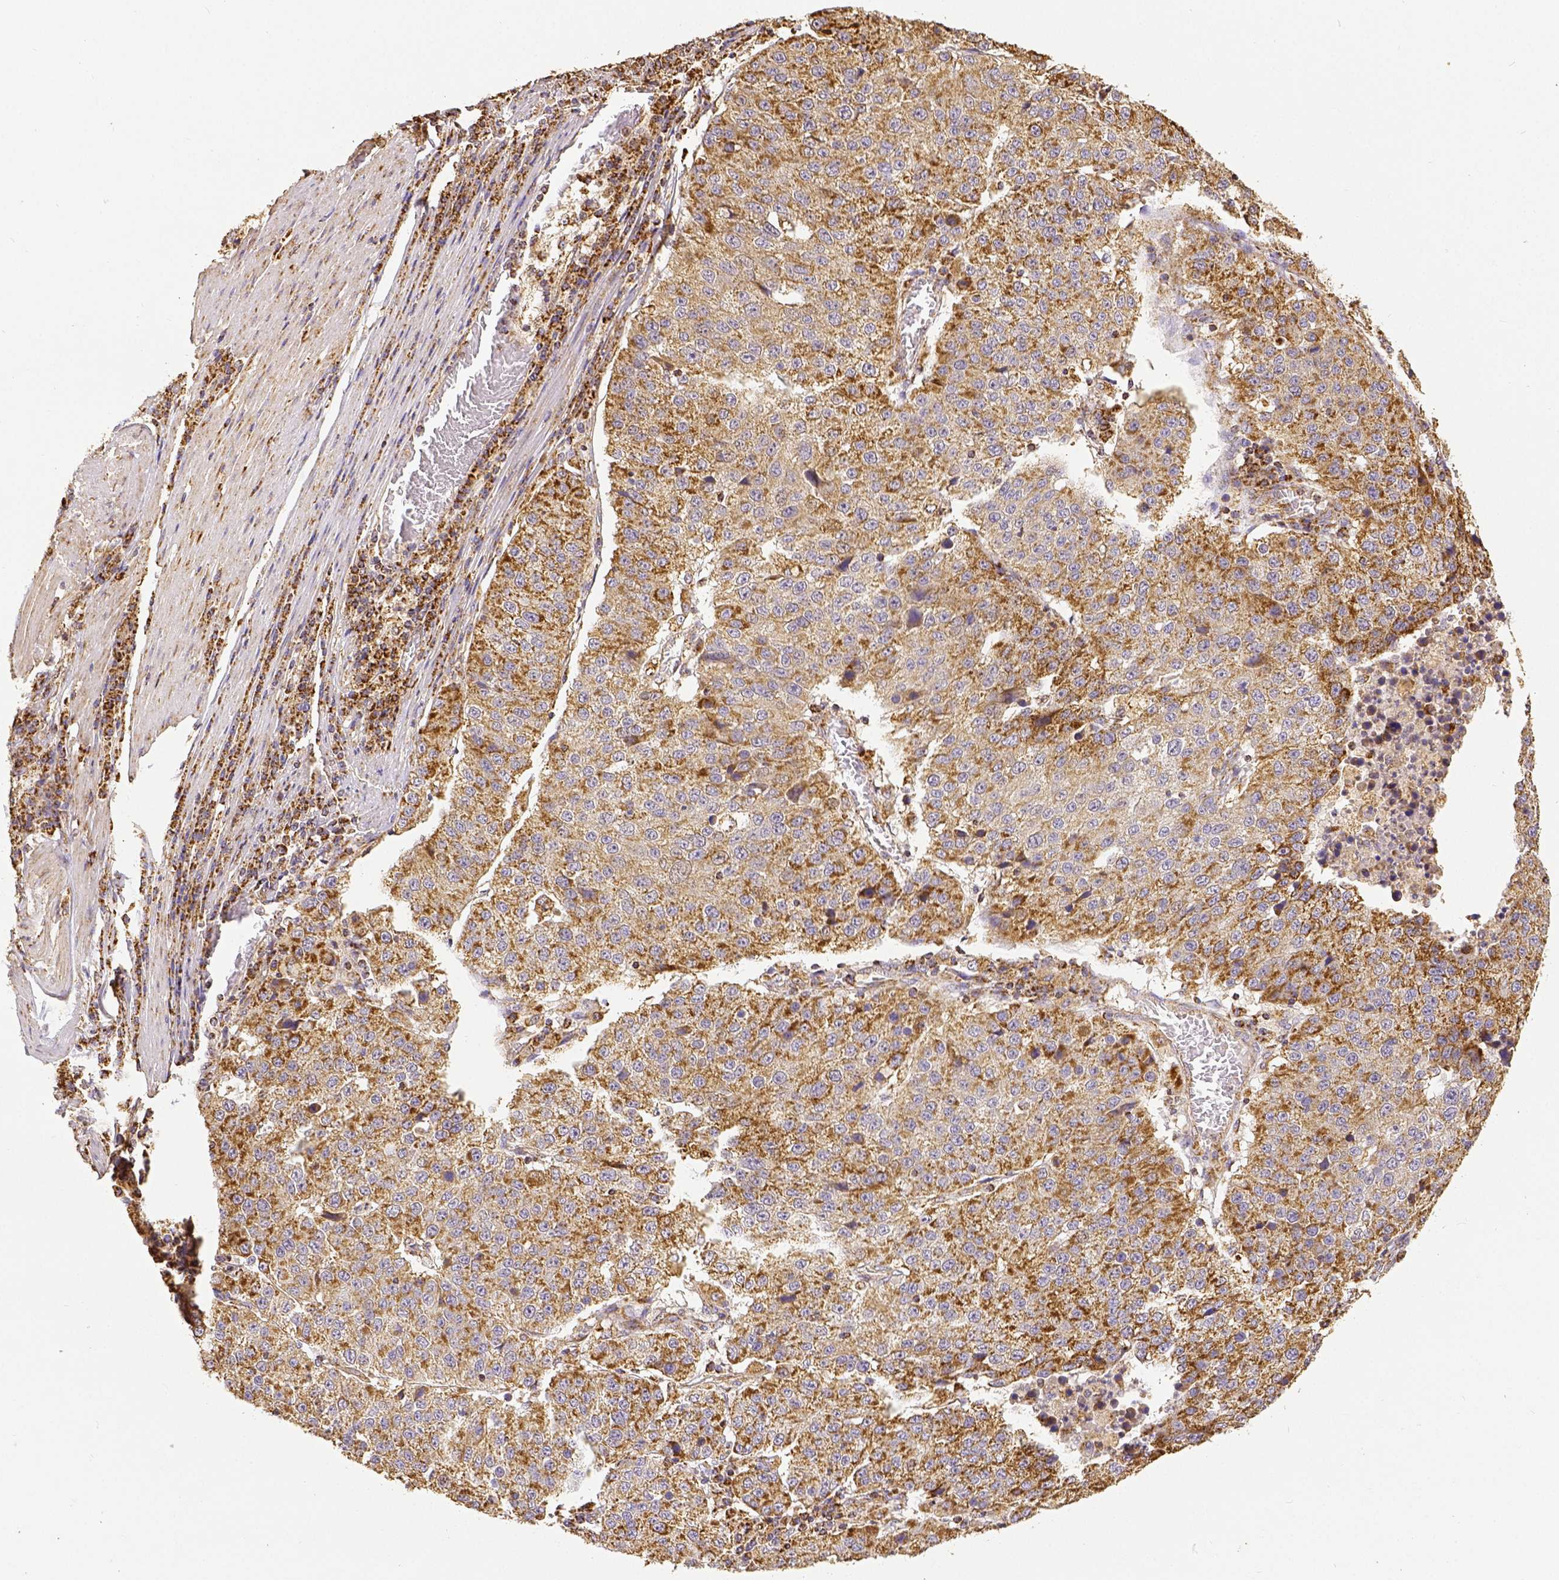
{"staining": {"intensity": "moderate", "quantity": ">75%", "location": "cytoplasmic/membranous"}, "tissue": "stomach cancer", "cell_type": "Tumor cells", "image_type": "cancer", "snomed": [{"axis": "morphology", "description": "Adenocarcinoma, NOS"}, {"axis": "topography", "description": "Stomach"}], "caption": "Adenocarcinoma (stomach) was stained to show a protein in brown. There is medium levels of moderate cytoplasmic/membranous staining in about >75% of tumor cells.", "gene": "SDHB", "patient": {"sex": "male", "age": 71}}